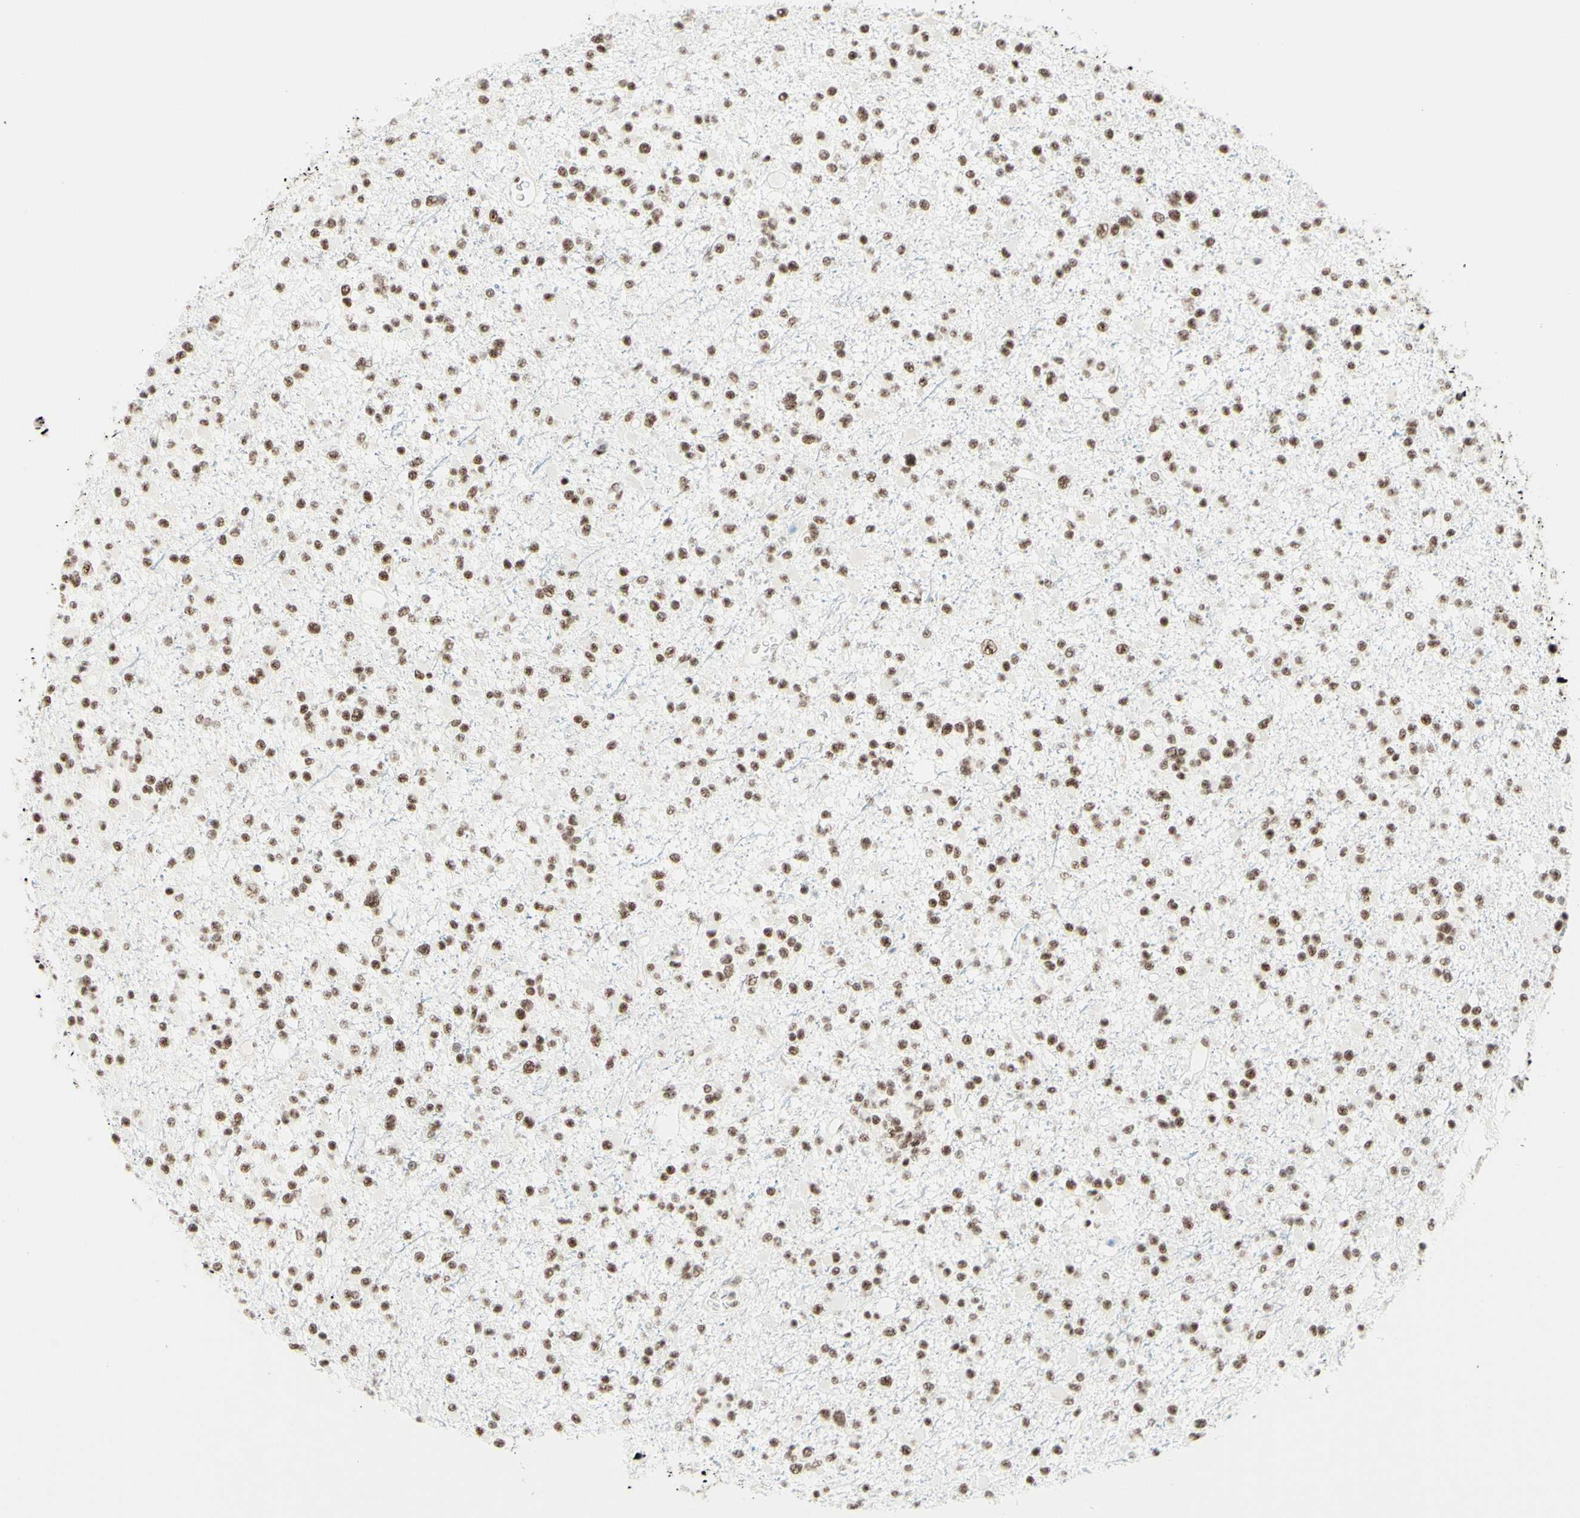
{"staining": {"intensity": "moderate", "quantity": ">75%", "location": "nuclear"}, "tissue": "glioma", "cell_type": "Tumor cells", "image_type": "cancer", "snomed": [{"axis": "morphology", "description": "Glioma, malignant, Low grade"}, {"axis": "topography", "description": "Brain"}], "caption": "This image exhibits glioma stained with immunohistochemistry (IHC) to label a protein in brown. The nuclear of tumor cells show moderate positivity for the protein. Nuclei are counter-stained blue.", "gene": "WTAP", "patient": {"sex": "female", "age": 22}}